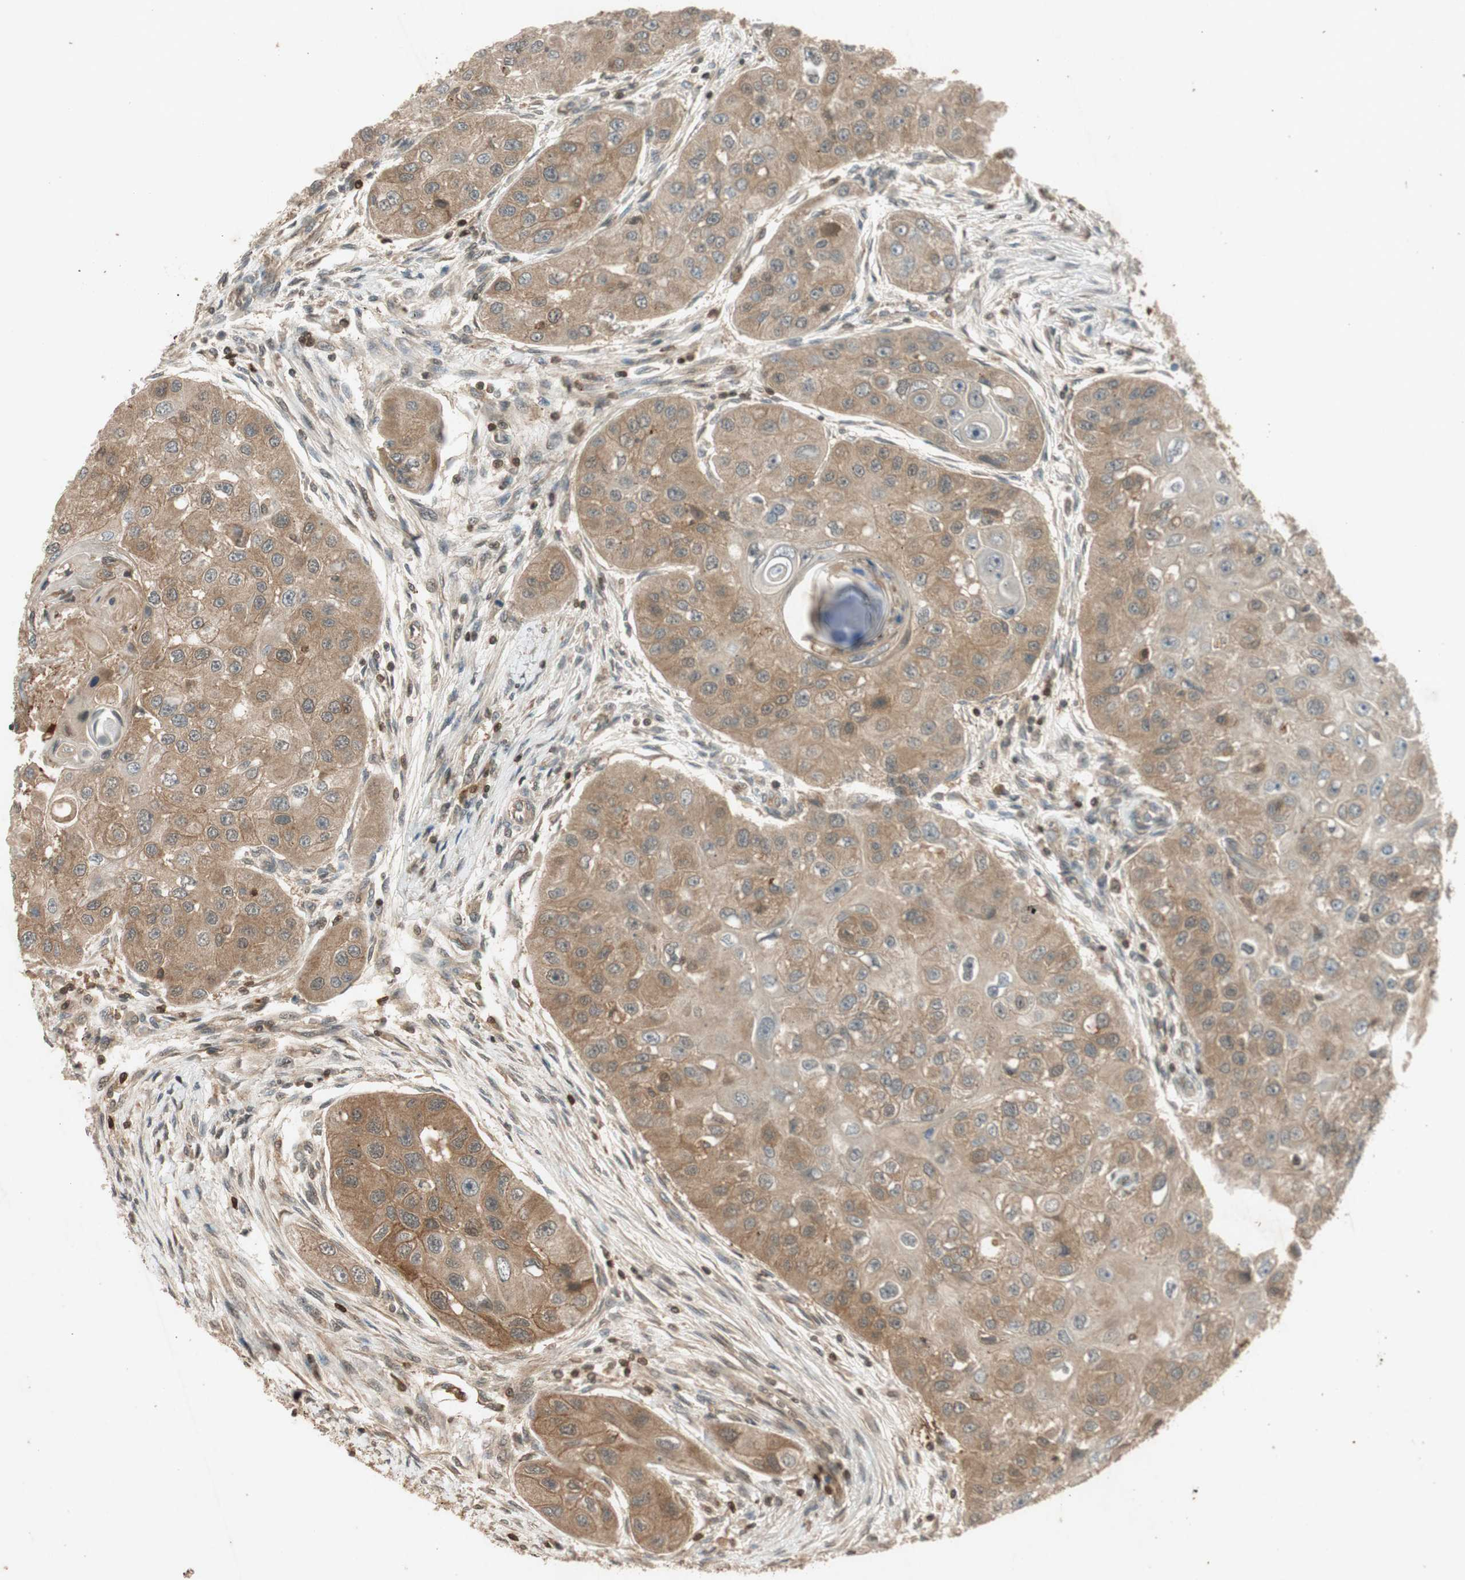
{"staining": {"intensity": "moderate", "quantity": ">75%", "location": "cytoplasmic/membranous"}, "tissue": "head and neck cancer", "cell_type": "Tumor cells", "image_type": "cancer", "snomed": [{"axis": "morphology", "description": "Normal tissue, NOS"}, {"axis": "morphology", "description": "Squamous cell carcinoma, NOS"}, {"axis": "topography", "description": "Skeletal muscle"}, {"axis": "topography", "description": "Head-Neck"}], "caption": "Head and neck squamous cell carcinoma stained for a protein (brown) demonstrates moderate cytoplasmic/membranous positive expression in about >75% of tumor cells.", "gene": "EPHA8", "patient": {"sex": "male", "age": 51}}